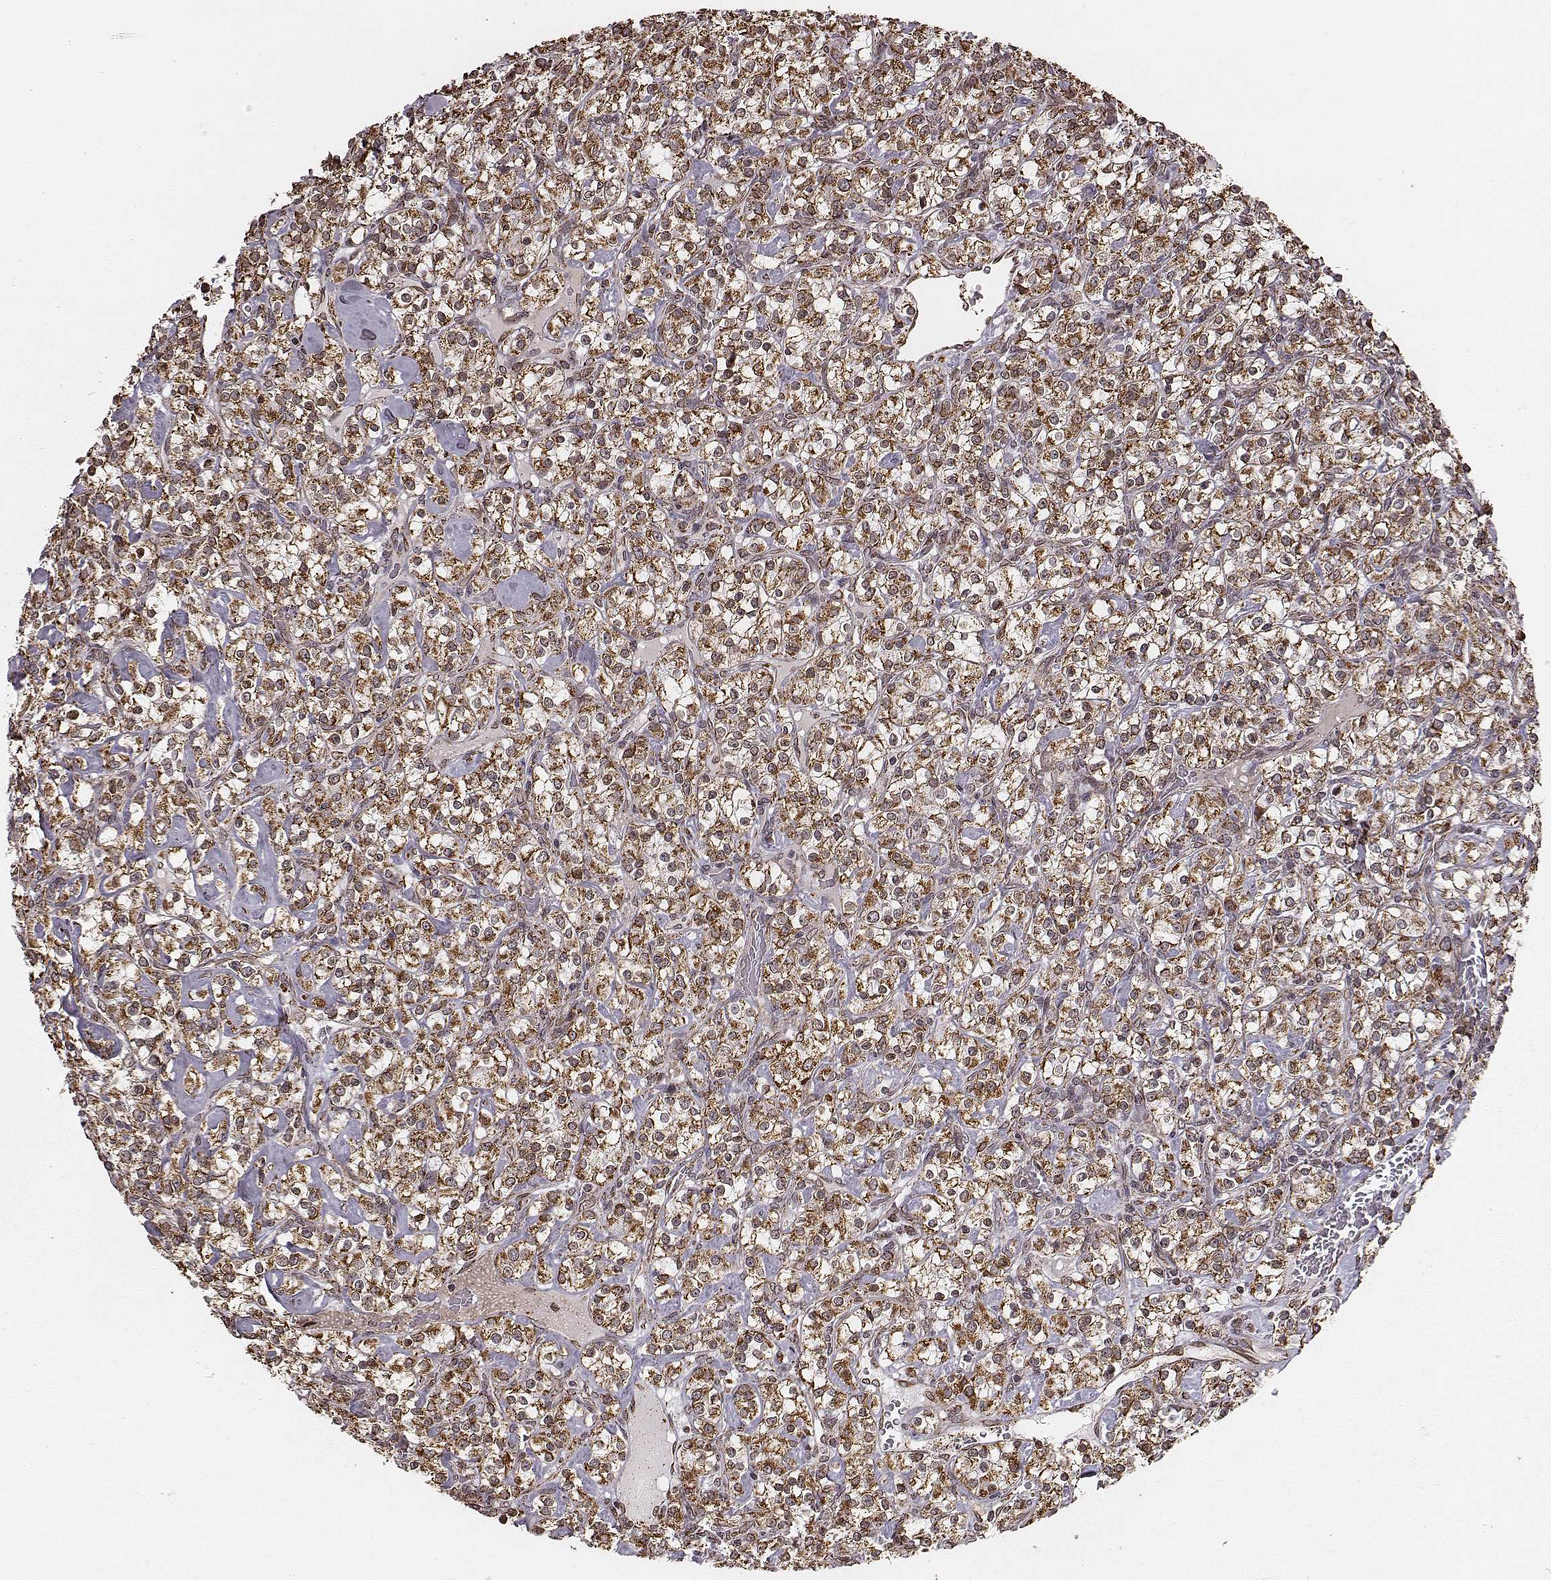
{"staining": {"intensity": "moderate", "quantity": ">75%", "location": "cytoplasmic/membranous"}, "tissue": "renal cancer", "cell_type": "Tumor cells", "image_type": "cancer", "snomed": [{"axis": "morphology", "description": "Adenocarcinoma, NOS"}, {"axis": "topography", "description": "Kidney"}], "caption": "Renal cancer stained with IHC shows moderate cytoplasmic/membranous expression in about >75% of tumor cells. (brown staining indicates protein expression, while blue staining denotes nuclei).", "gene": "ACOT2", "patient": {"sex": "male", "age": 77}}